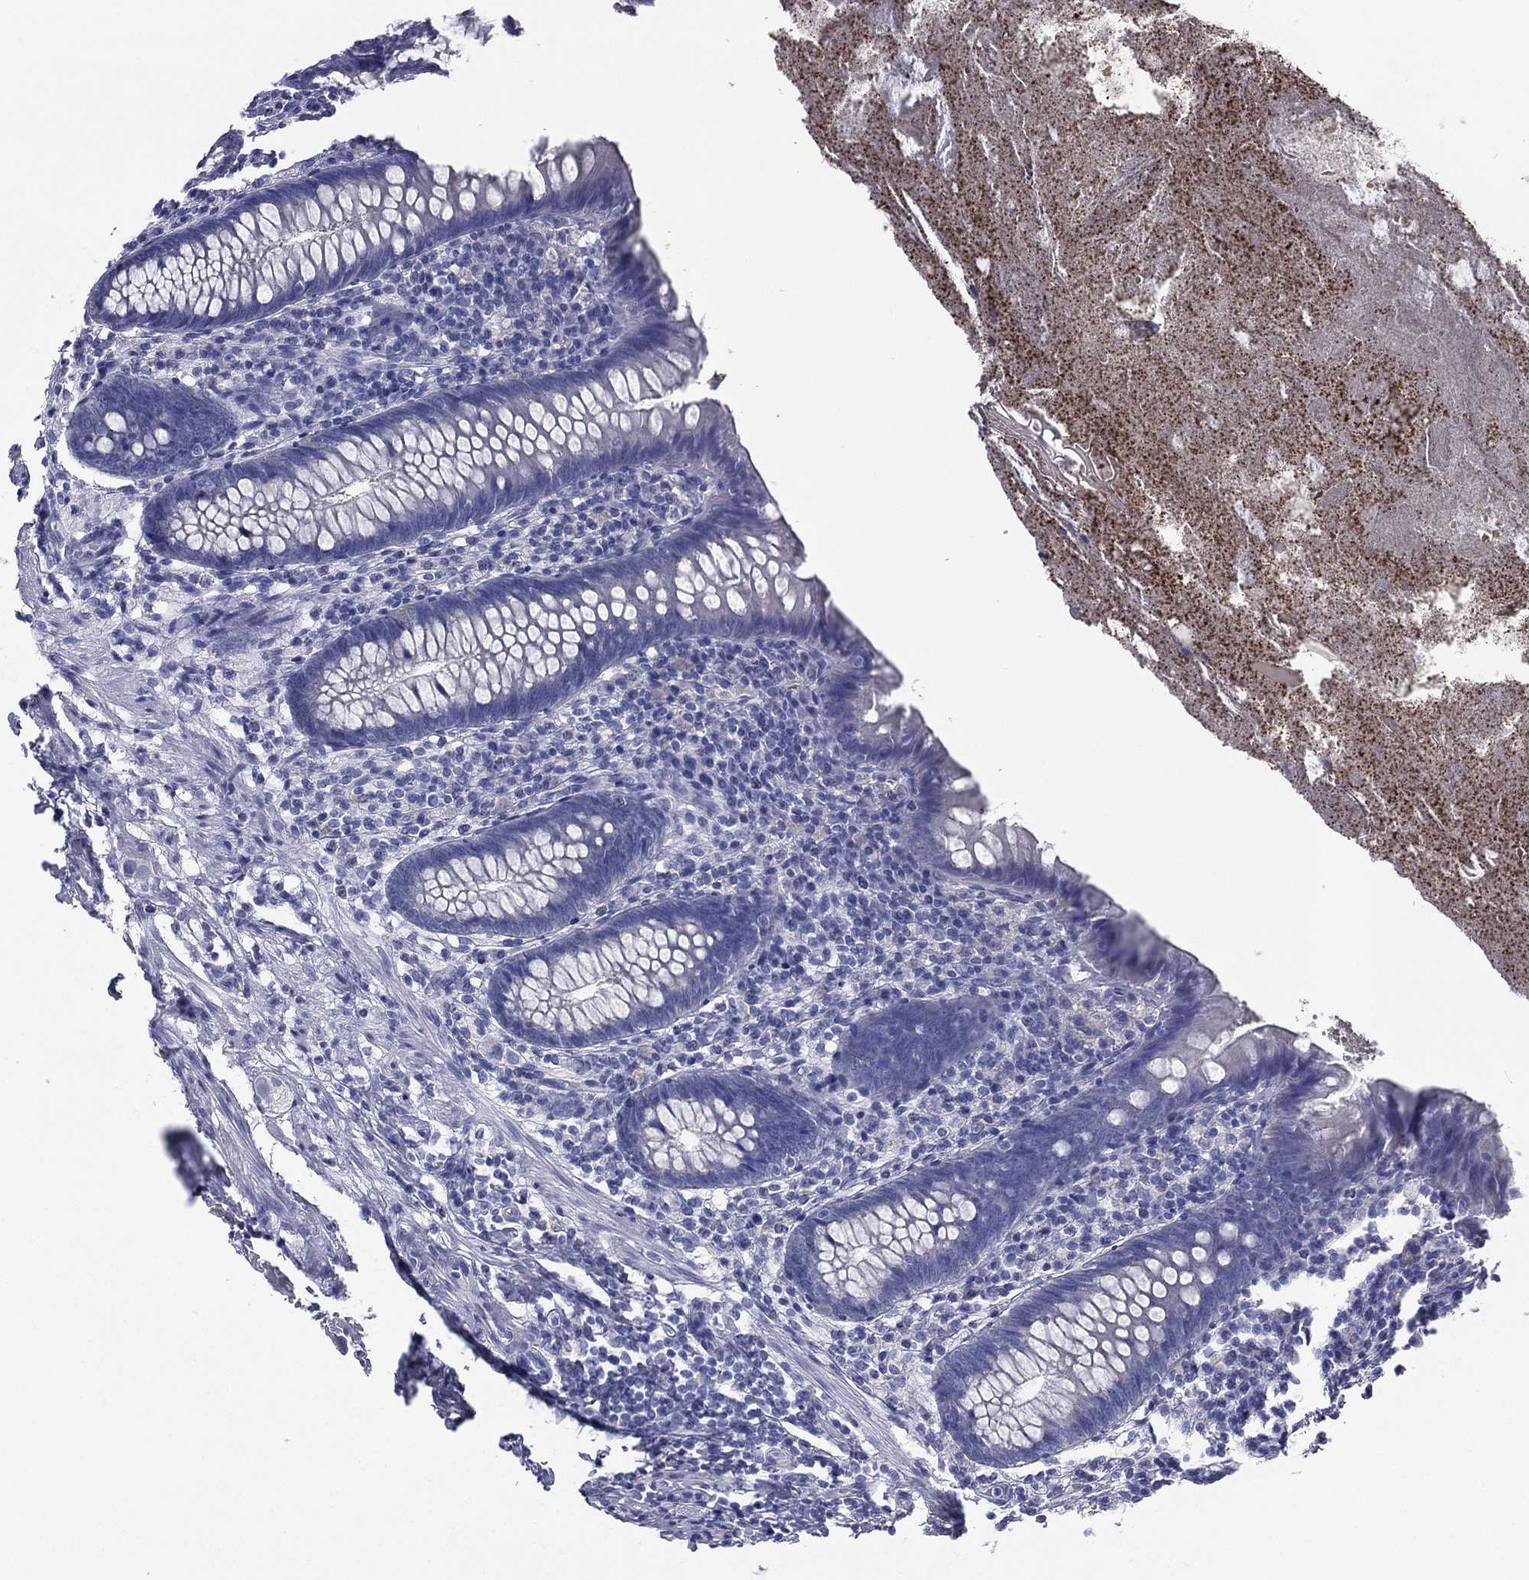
{"staining": {"intensity": "negative", "quantity": "none", "location": "none"}, "tissue": "appendix", "cell_type": "Glandular cells", "image_type": "normal", "snomed": [{"axis": "morphology", "description": "Normal tissue, NOS"}, {"axis": "topography", "description": "Appendix"}], "caption": "Glandular cells show no significant staining in unremarkable appendix. (Brightfield microscopy of DAB (3,3'-diaminobenzidine) immunohistochemistry (IHC) at high magnification).", "gene": "FCER2", "patient": {"sex": "male", "age": 47}}